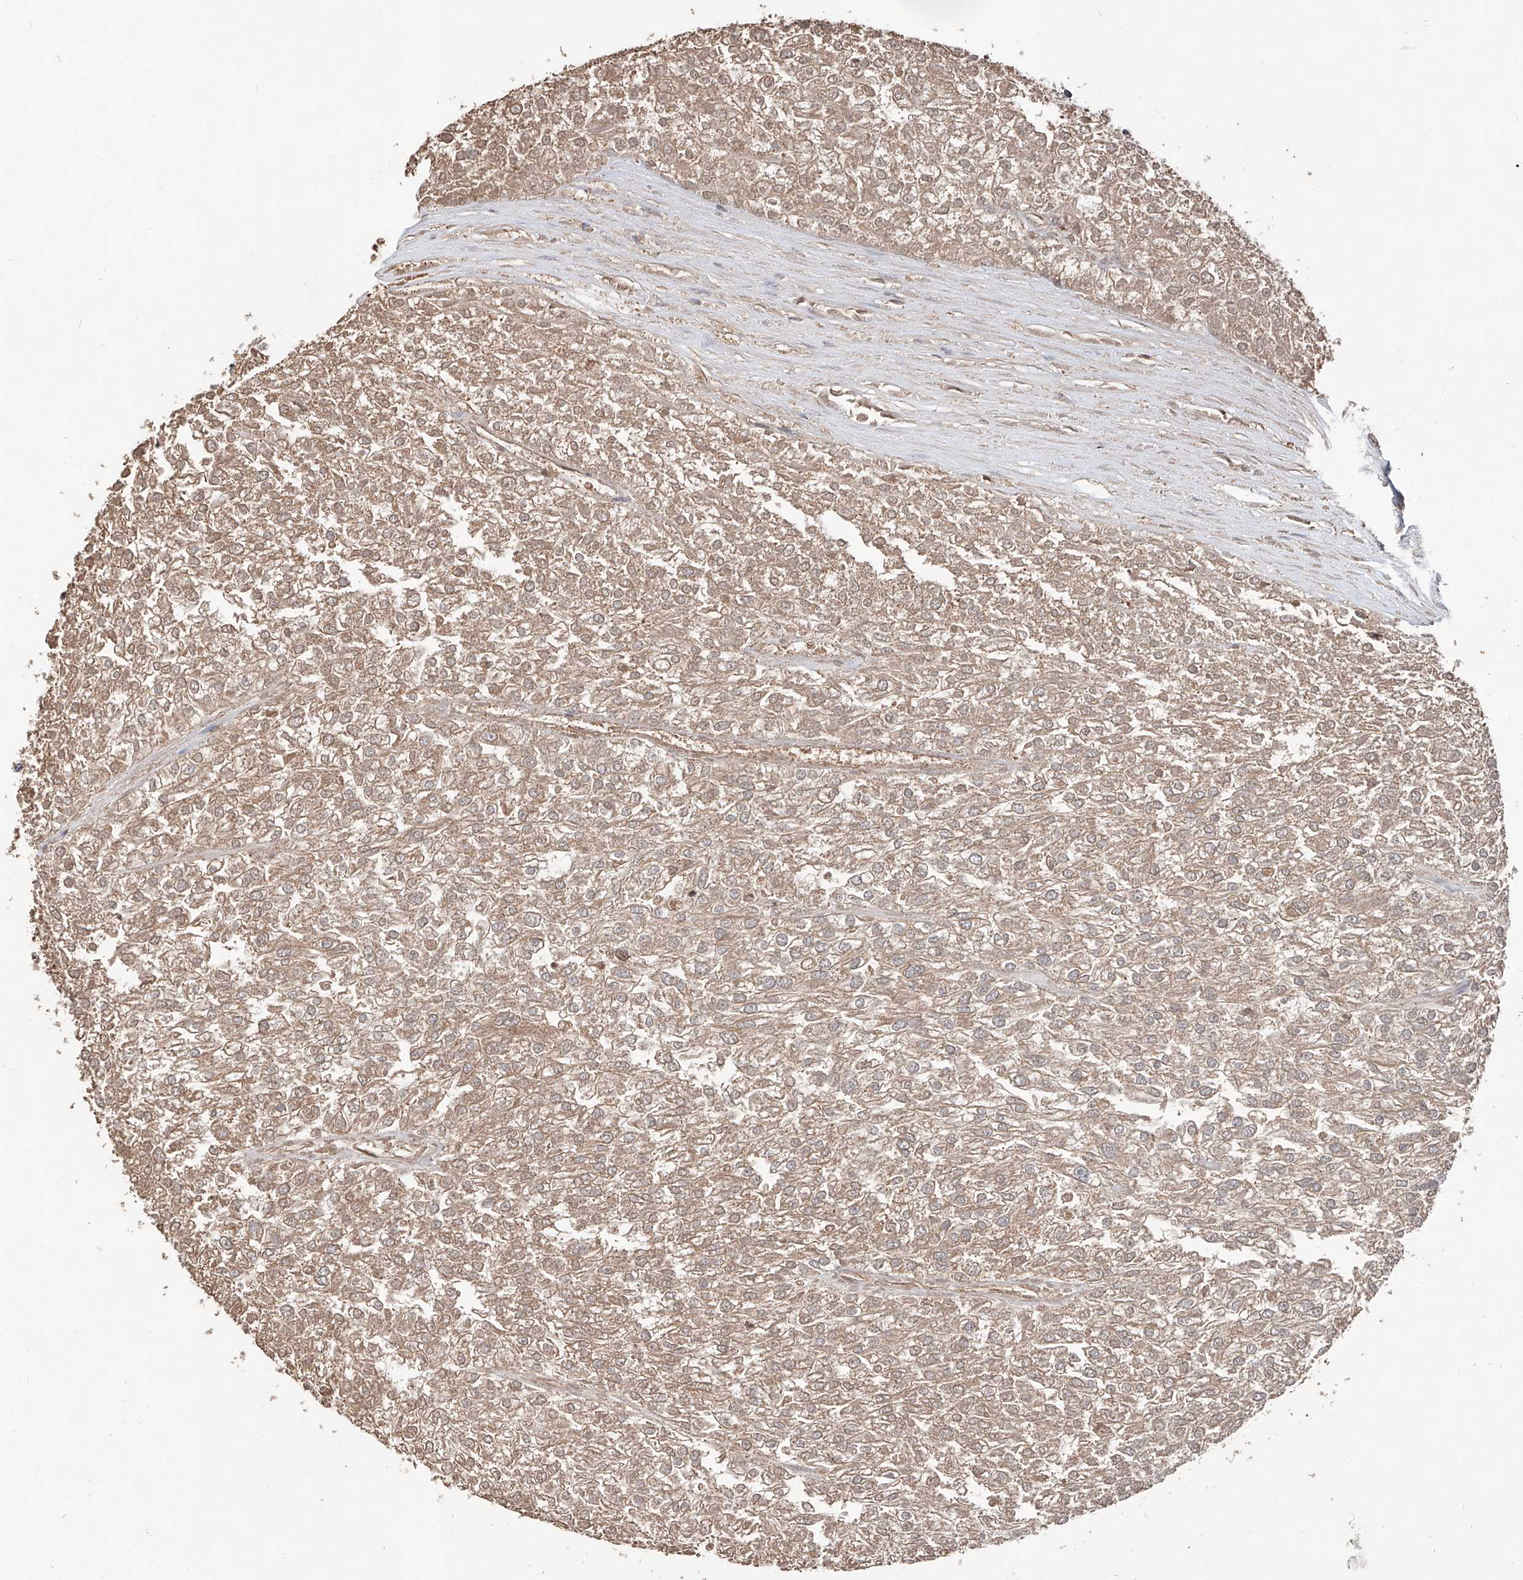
{"staining": {"intensity": "weak", "quantity": ">75%", "location": "cytoplasmic/membranous"}, "tissue": "renal cancer", "cell_type": "Tumor cells", "image_type": "cancer", "snomed": [{"axis": "morphology", "description": "Adenocarcinoma, NOS"}, {"axis": "topography", "description": "Kidney"}], "caption": "A histopathology image of adenocarcinoma (renal) stained for a protein shows weak cytoplasmic/membranous brown staining in tumor cells. Using DAB (brown) and hematoxylin (blue) stains, captured at high magnification using brightfield microscopy.", "gene": "FAM135A", "patient": {"sex": "female", "age": 54}}